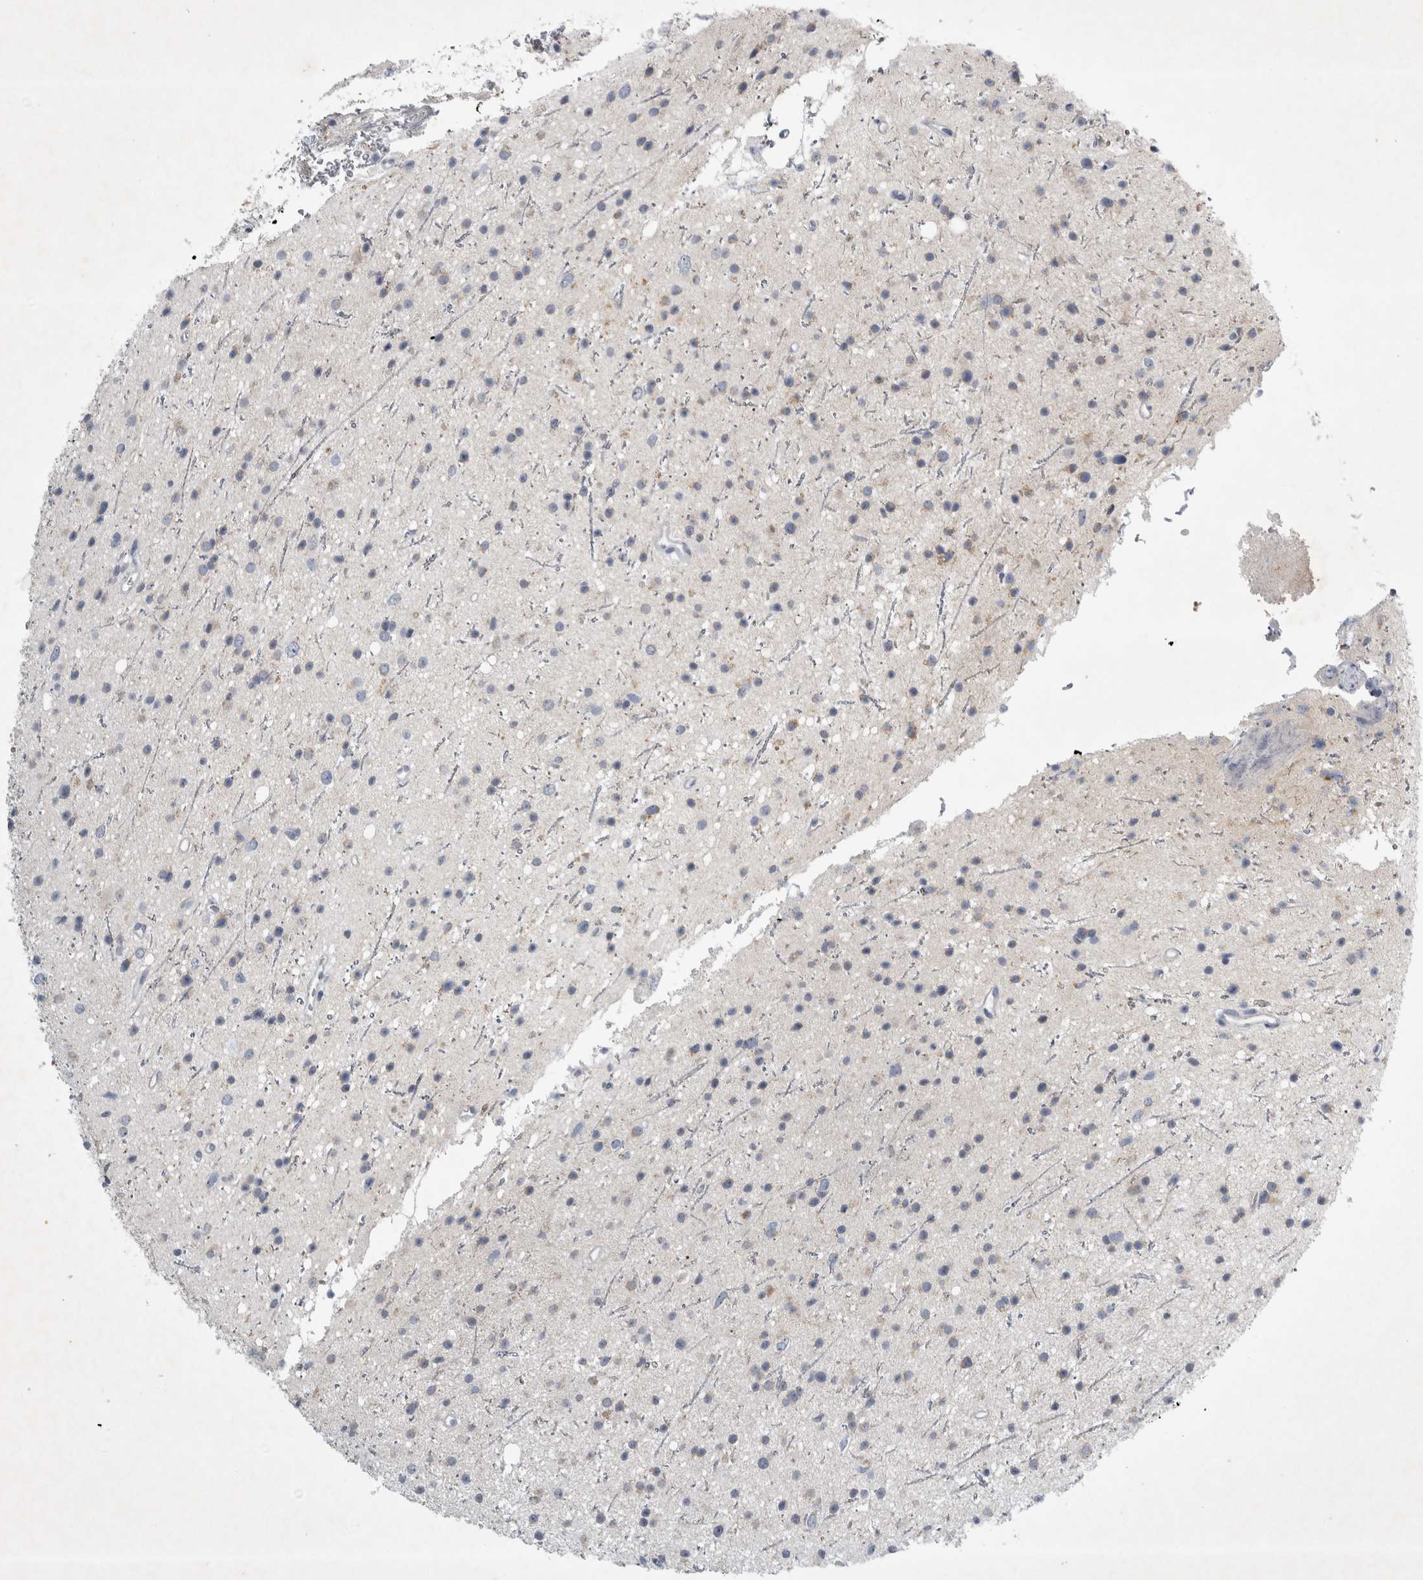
{"staining": {"intensity": "weak", "quantity": "<25%", "location": "cytoplasmic/membranous"}, "tissue": "glioma", "cell_type": "Tumor cells", "image_type": "cancer", "snomed": [{"axis": "morphology", "description": "Glioma, malignant, Low grade"}, {"axis": "topography", "description": "Cerebral cortex"}], "caption": "Tumor cells are negative for brown protein staining in malignant low-grade glioma.", "gene": "FXYD7", "patient": {"sex": "female", "age": 39}}